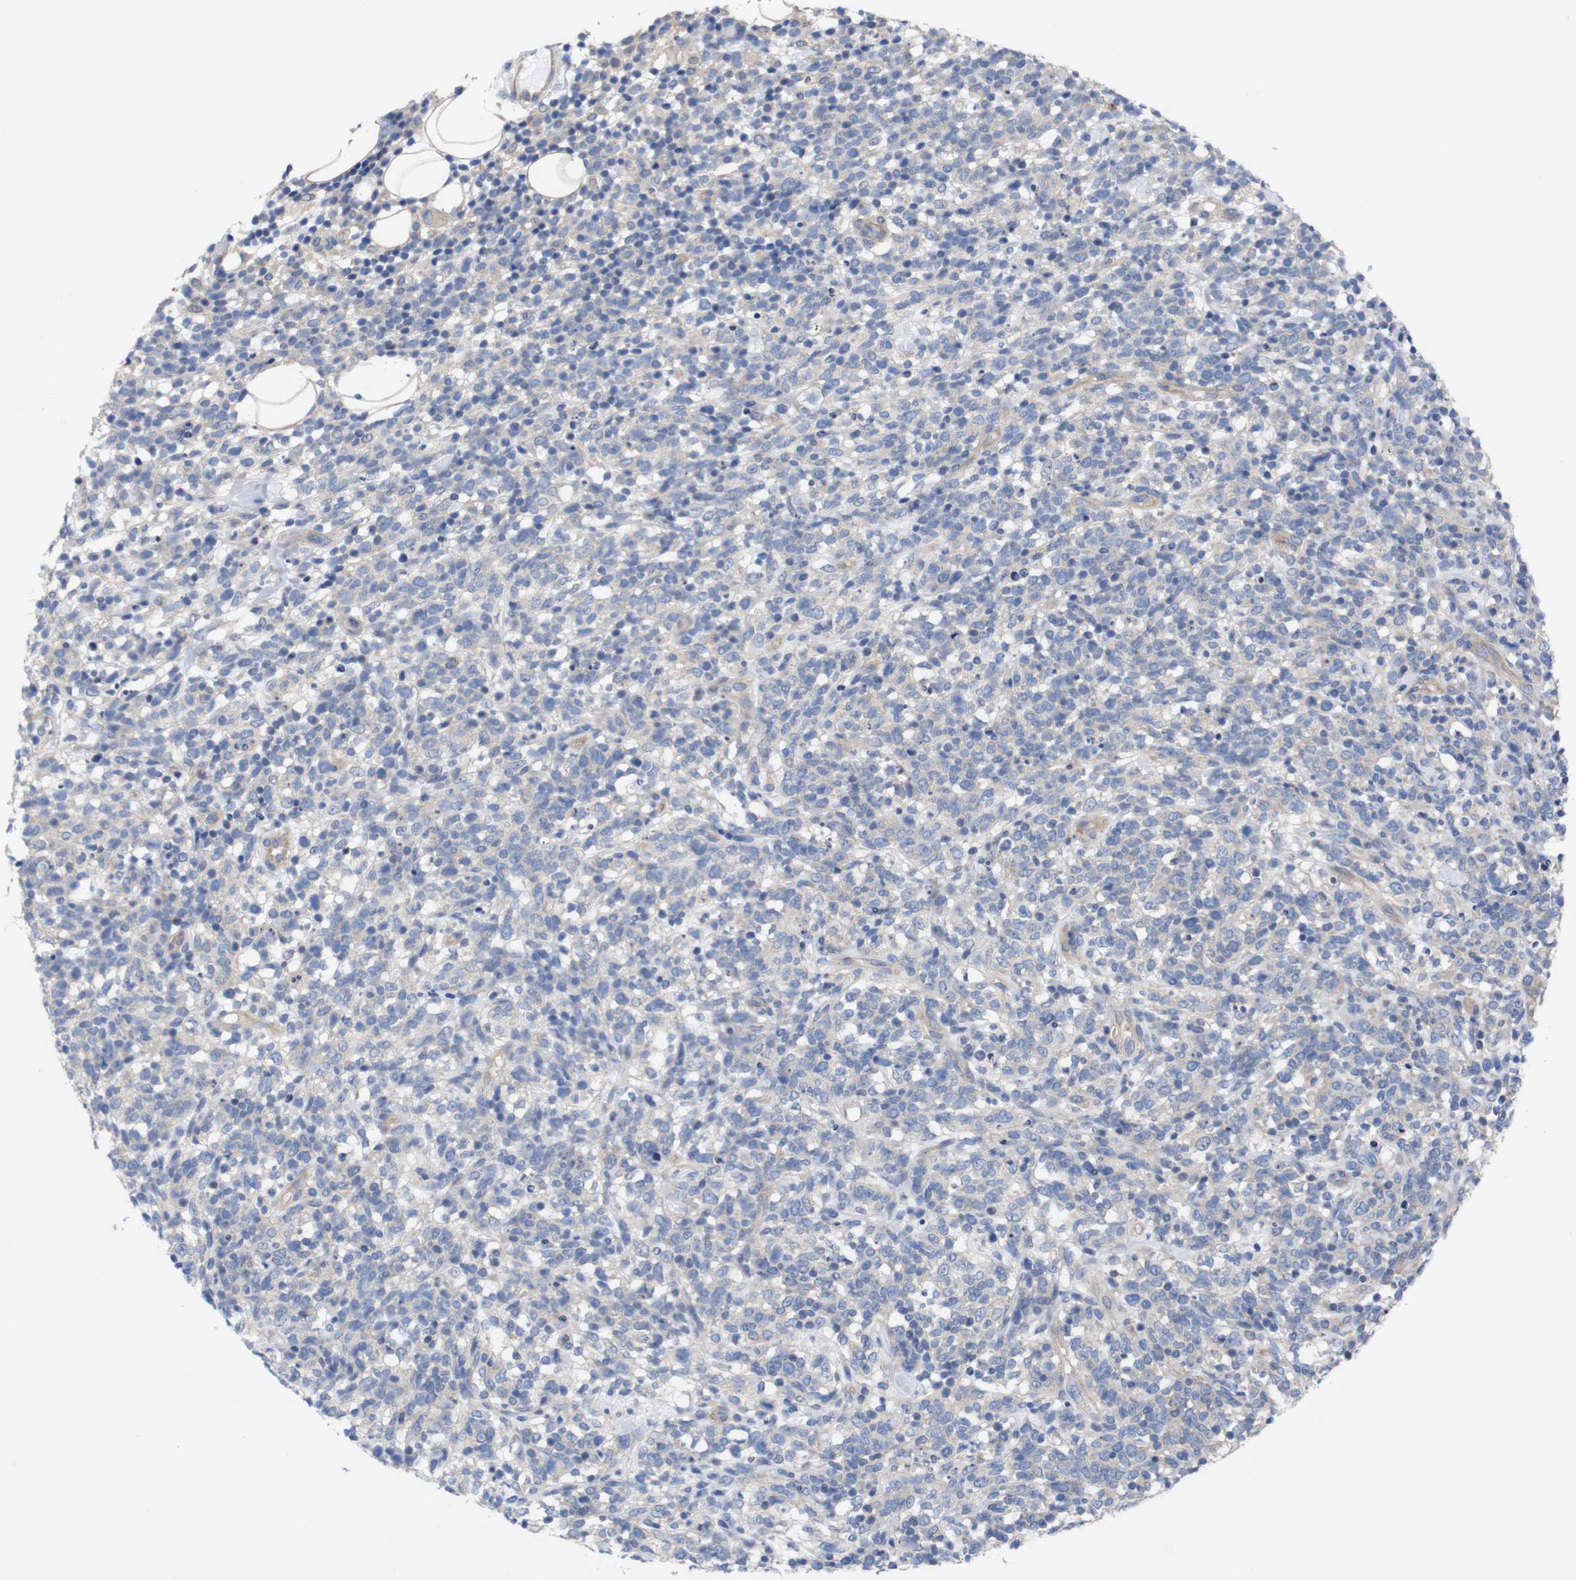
{"staining": {"intensity": "negative", "quantity": "none", "location": "none"}, "tissue": "lymphoma", "cell_type": "Tumor cells", "image_type": "cancer", "snomed": [{"axis": "morphology", "description": "Malignant lymphoma, non-Hodgkin's type, High grade"}, {"axis": "topography", "description": "Lymph node"}], "caption": "Histopathology image shows no significant protein positivity in tumor cells of lymphoma.", "gene": "USH1C", "patient": {"sex": "female", "age": 73}}